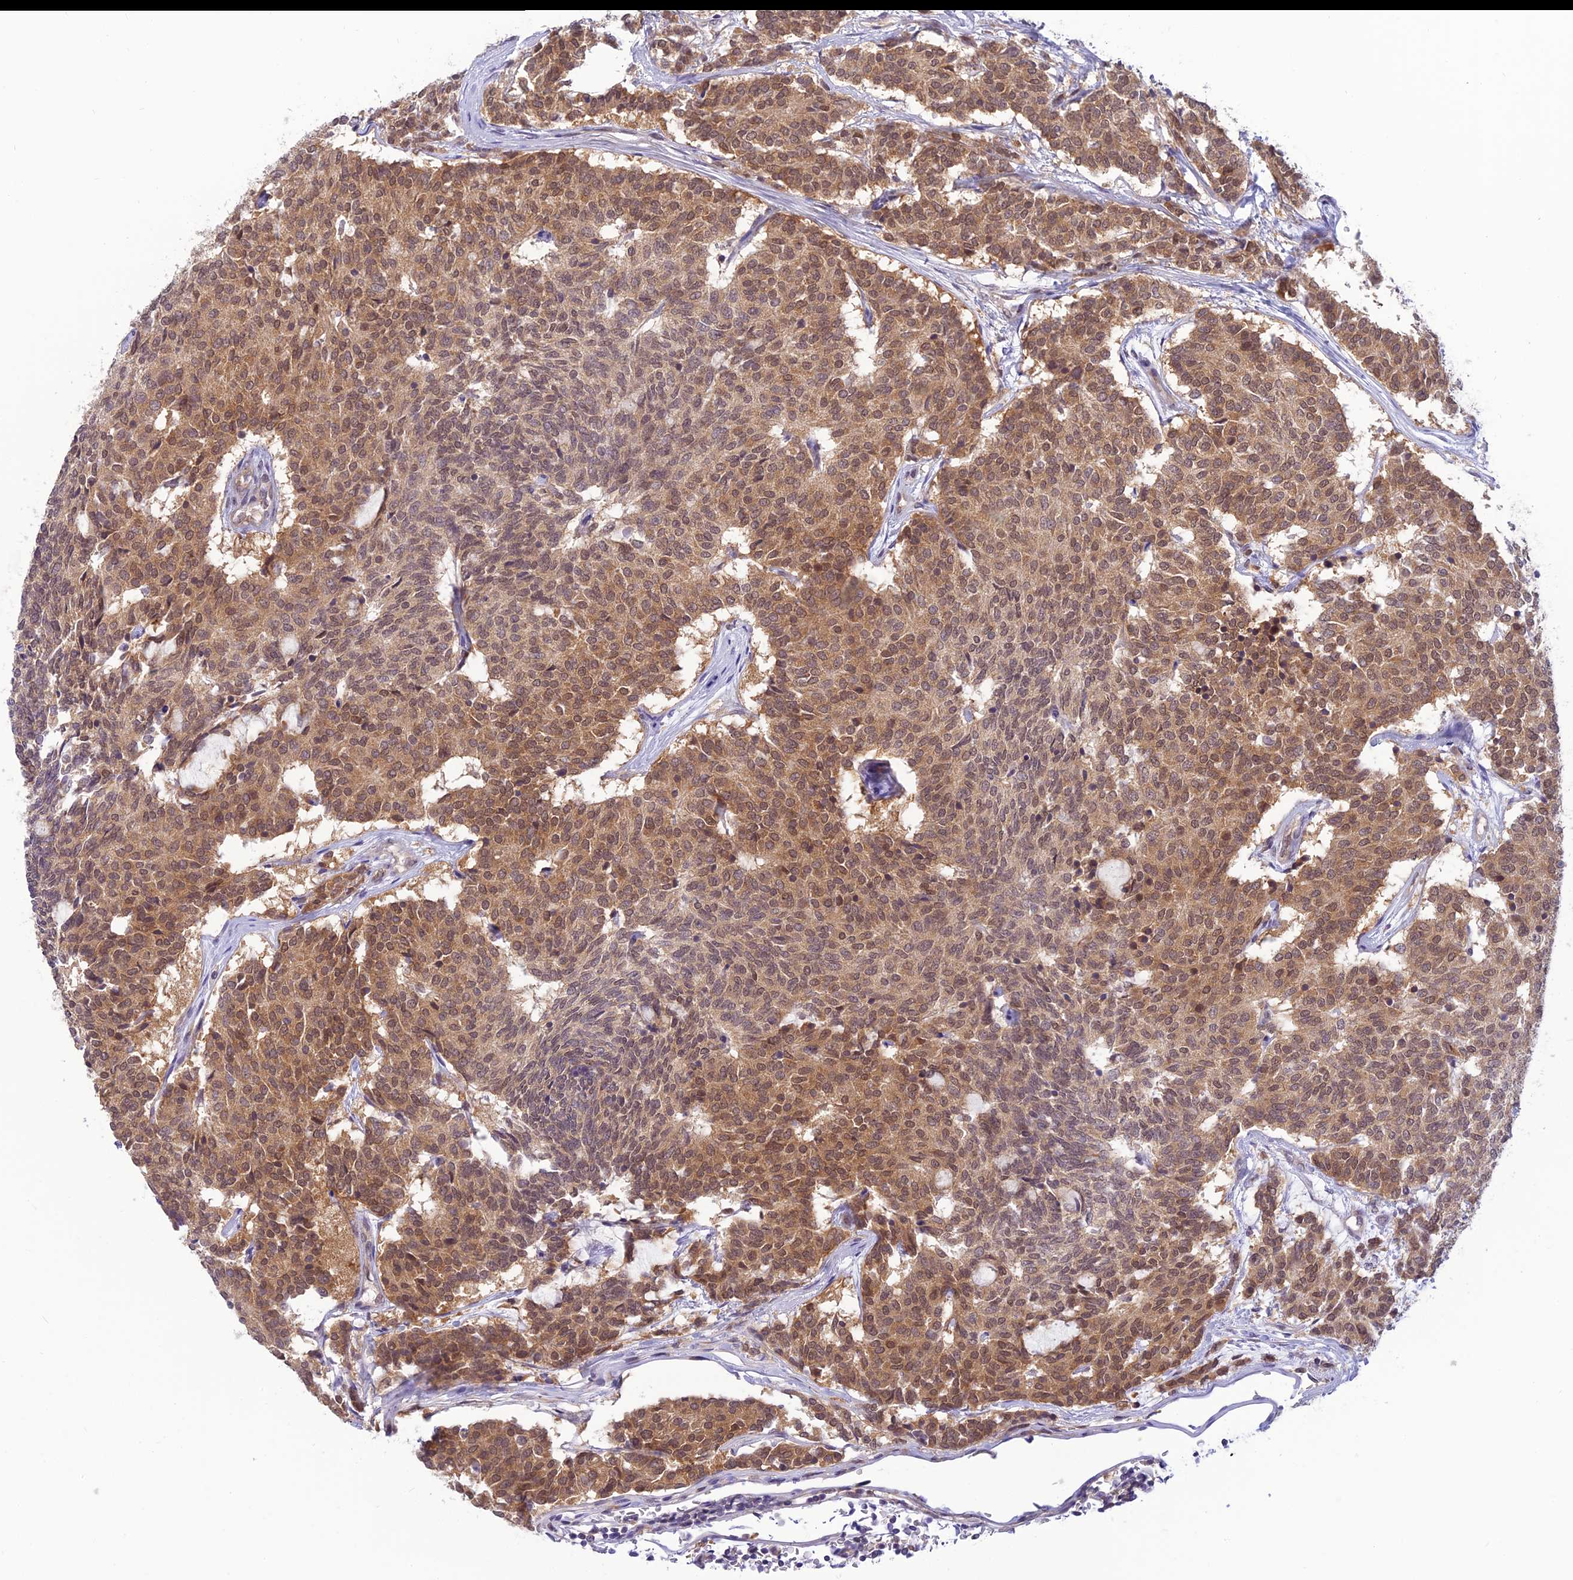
{"staining": {"intensity": "moderate", "quantity": ">75%", "location": "cytoplasmic/membranous,nuclear"}, "tissue": "carcinoid", "cell_type": "Tumor cells", "image_type": "cancer", "snomed": [{"axis": "morphology", "description": "Carcinoid, malignant, NOS"}, {"axis": "topography", "description": "Pancreas"}], "caption": "The immunohistochemical stain highlights moderate cytoplasmic/membranous and nuclear expression in tumor cells of carcinoid tissue. The protein of interest is stained brown, and the nuclei are stained in blue (DAB IHC with brightfield microscopy, high magnification).", "gene": "SKIC8", "patient": {"sex": "female", "age": 54}}